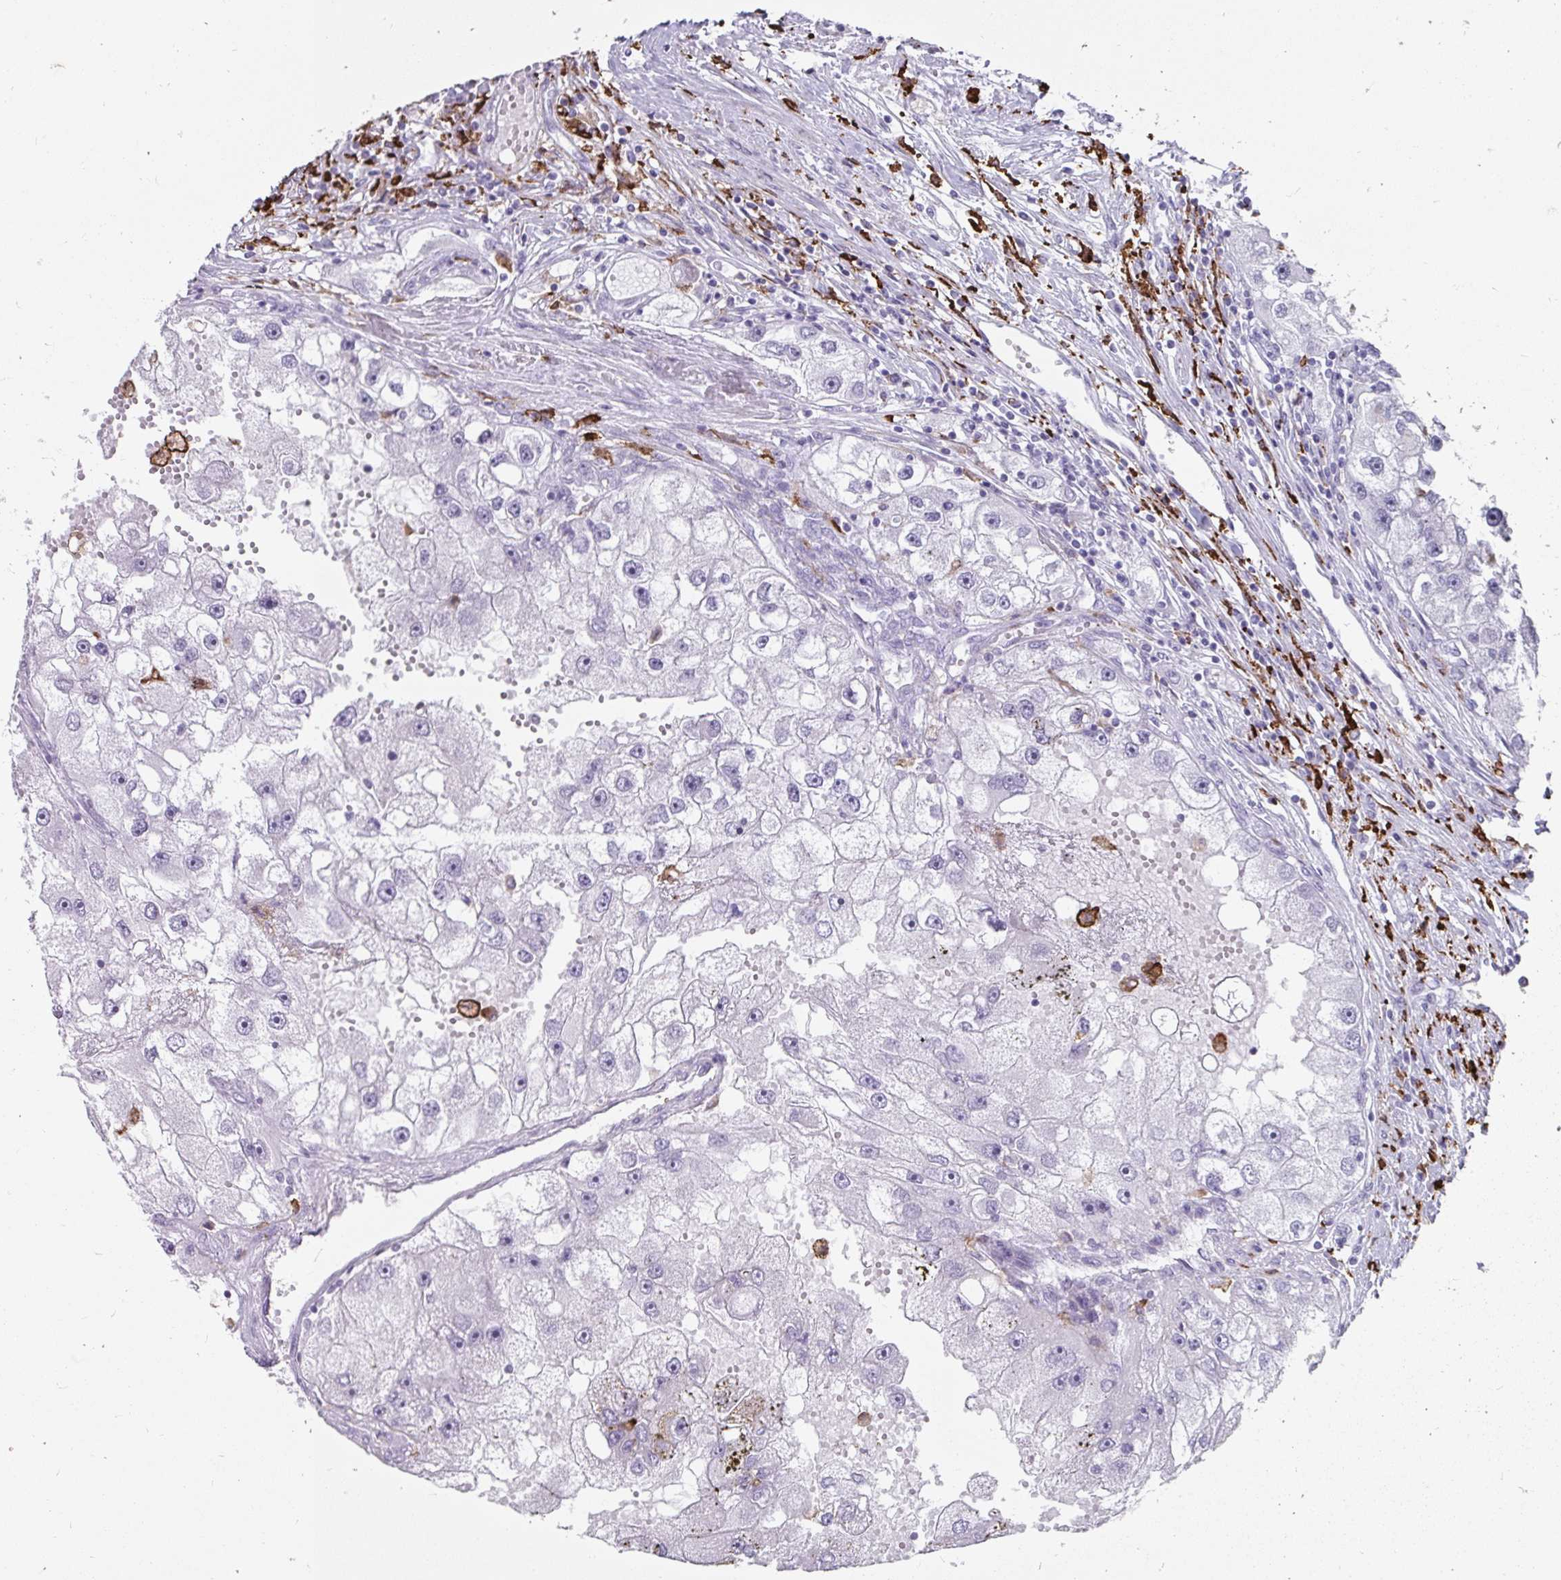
{"staining": {"intensity": "negative", "quantity": "none", "location": "none"}, "tissue": "renal cancer", "cell_type": "Tumor cells", "image_type": "cancer", "snomed": [{"axis": "morphology", "description": "Adenocarcinoma, NOS"}, {"axis": "topography", "description": "Kidney"}], "caption": "This micrograph is of adenocarcinoma (renal) stained with immunohistochemistry (IHC) to label a protein in brown with the nuclei are counter-stained blue. There is no staining in tumor cells.", "gene": "CD163", "patient": {"sex": "male", "age": 63}}